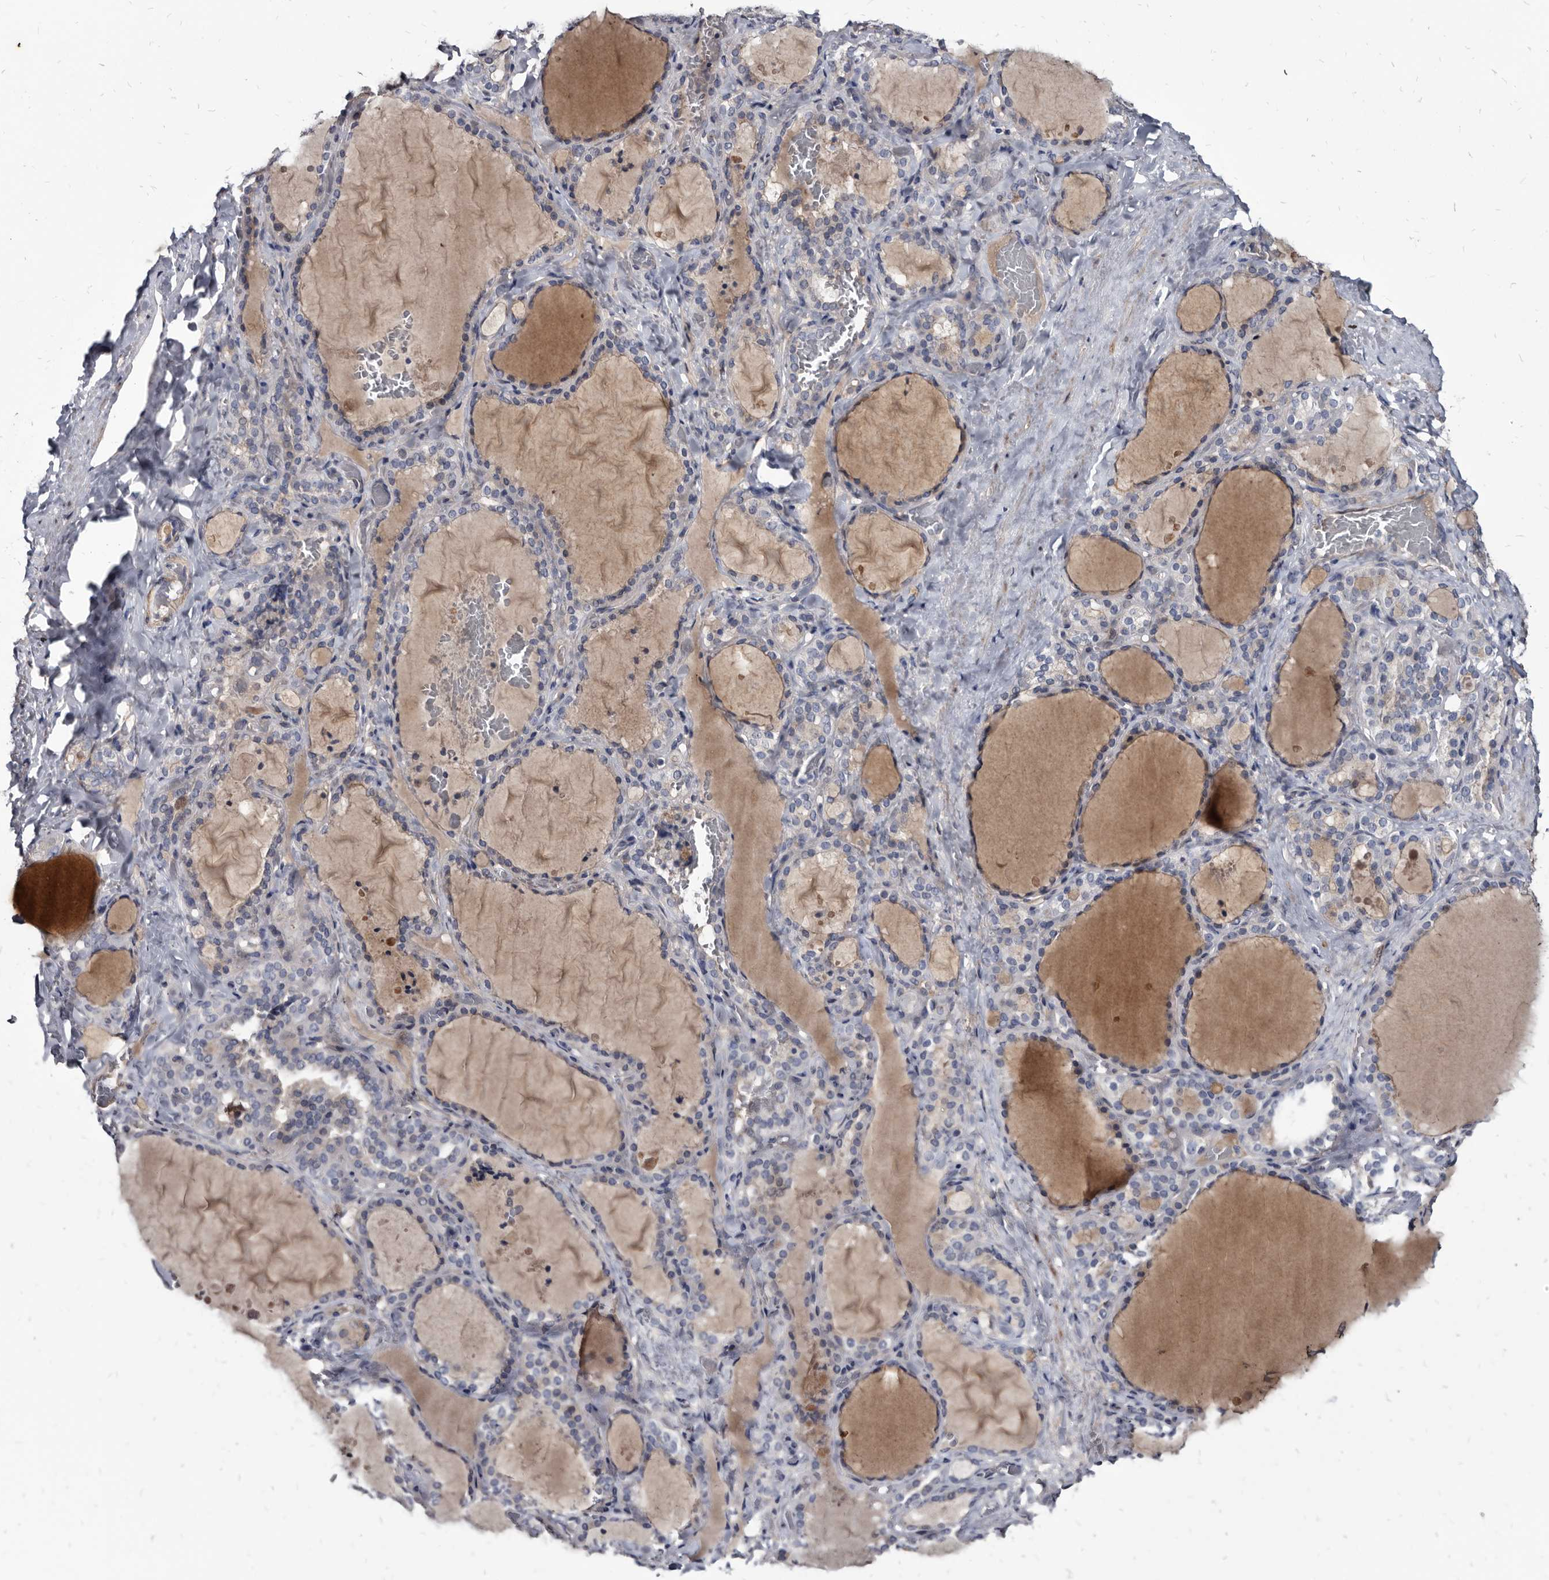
{"staining": {"intensity": "negative", "quantity": "none", "location": "none"}, "tissue": "thyroid gland", "cell_type": "Glandular cells", "image_type": "normal", "snomed": [{"axis": "morphology", "description": "Normal tissue, NOS"}, {"axis": "topography", "description": "Thyroid gland"}], "caption": "There is no significant positivity in glandular cells of thyroid gland. (DAB IHC, high magnification).", "gene": "PRSS8", "patient": {"sex": "female", "age": 22}}